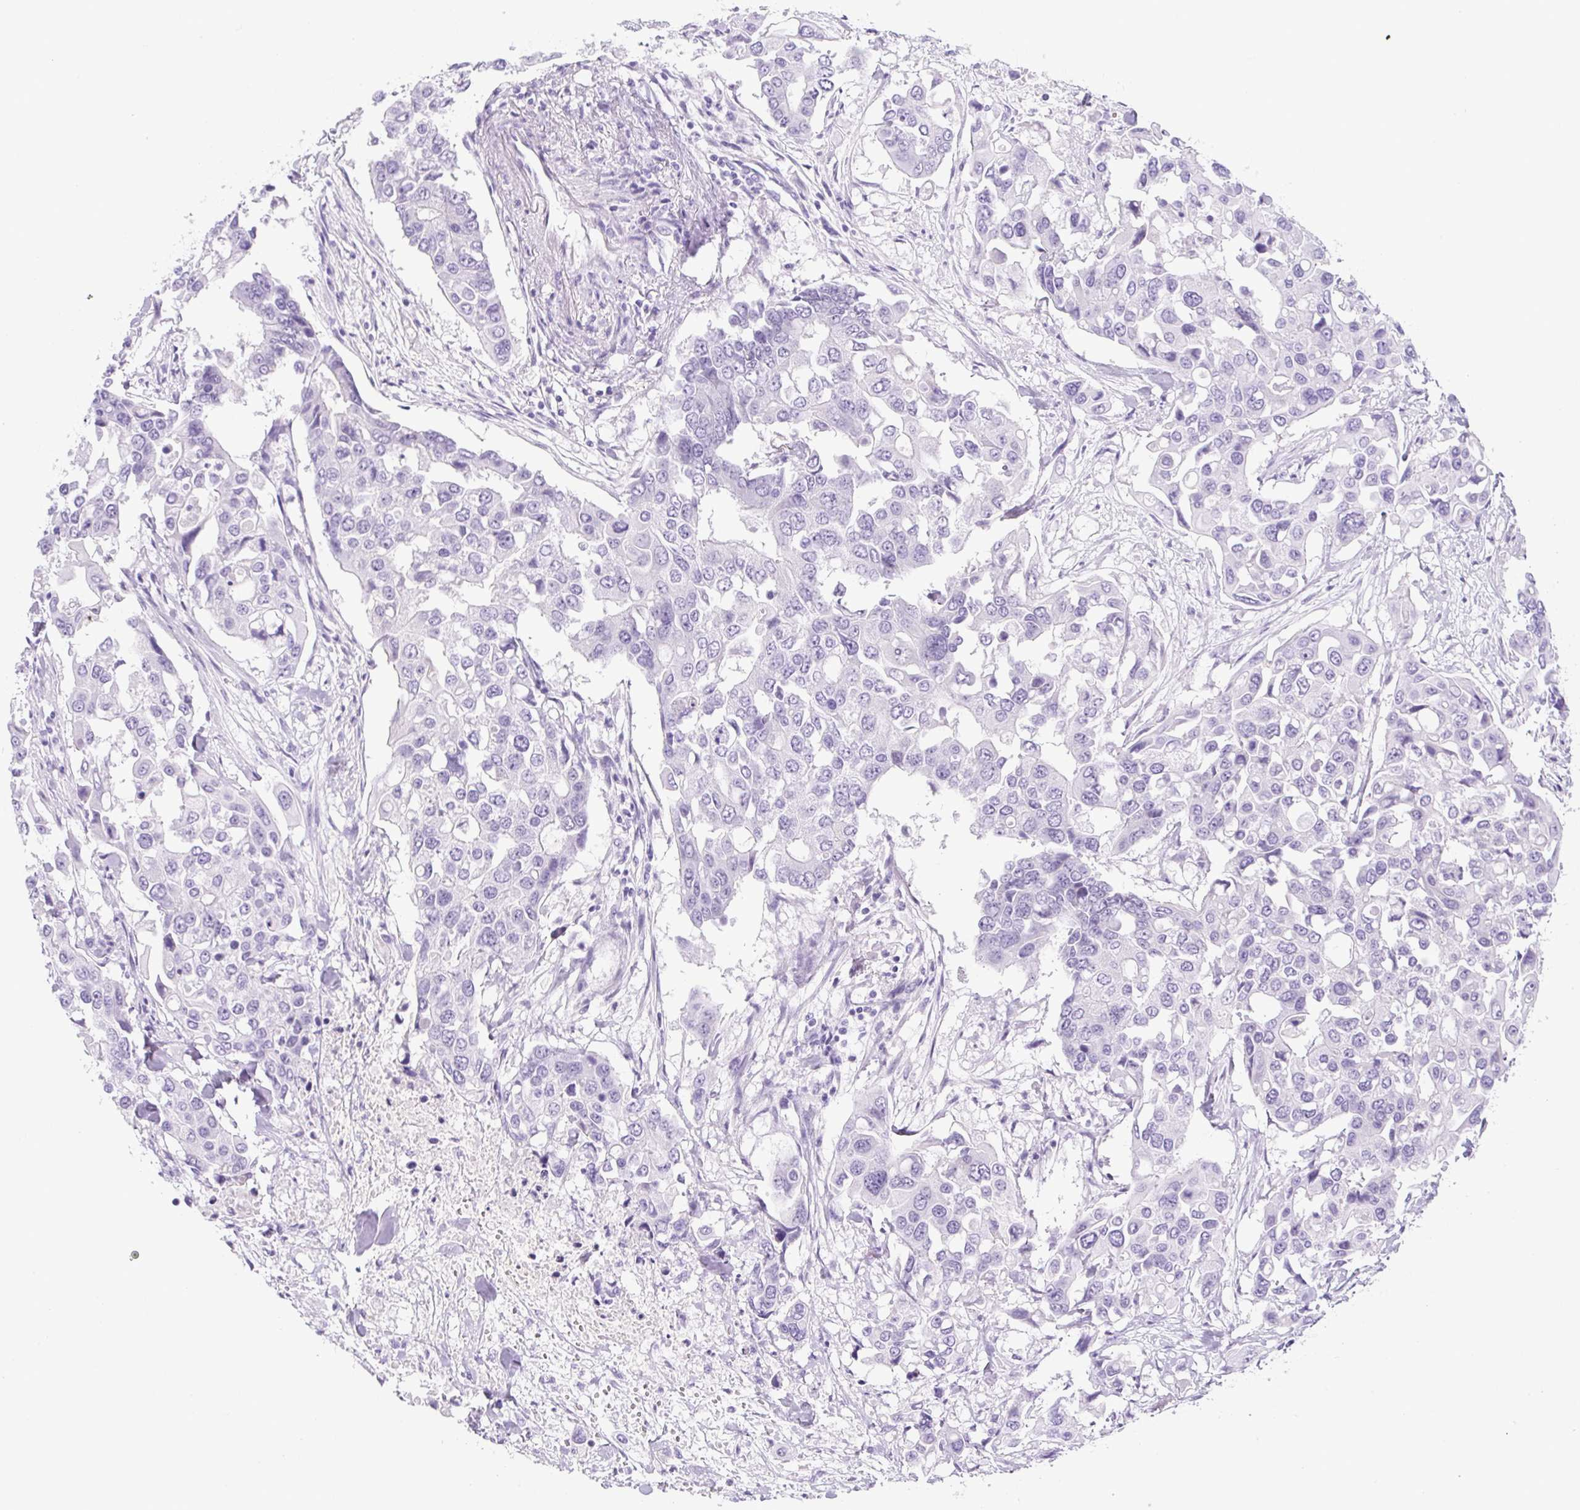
{"staining": {"intensity": "negative", "quantity": "none", "location": "none"}, "tissue": "colorectal cancer", "cell_type": "Tumor cells", "image_type": "cancer", "snomed": [{"axis": "morphology", "description": "Adenocarcinoma, NOS"}, {"axis": "topography", "description": "Colon"}], "caption": "DAB (3,3'-diaminobenzidine) immunohistochemical staining of colorectal cancer shows no significant staining in tumor cells.", "gene": "ADAMTS19", "patient": {"sex": "male", "age": 77}}